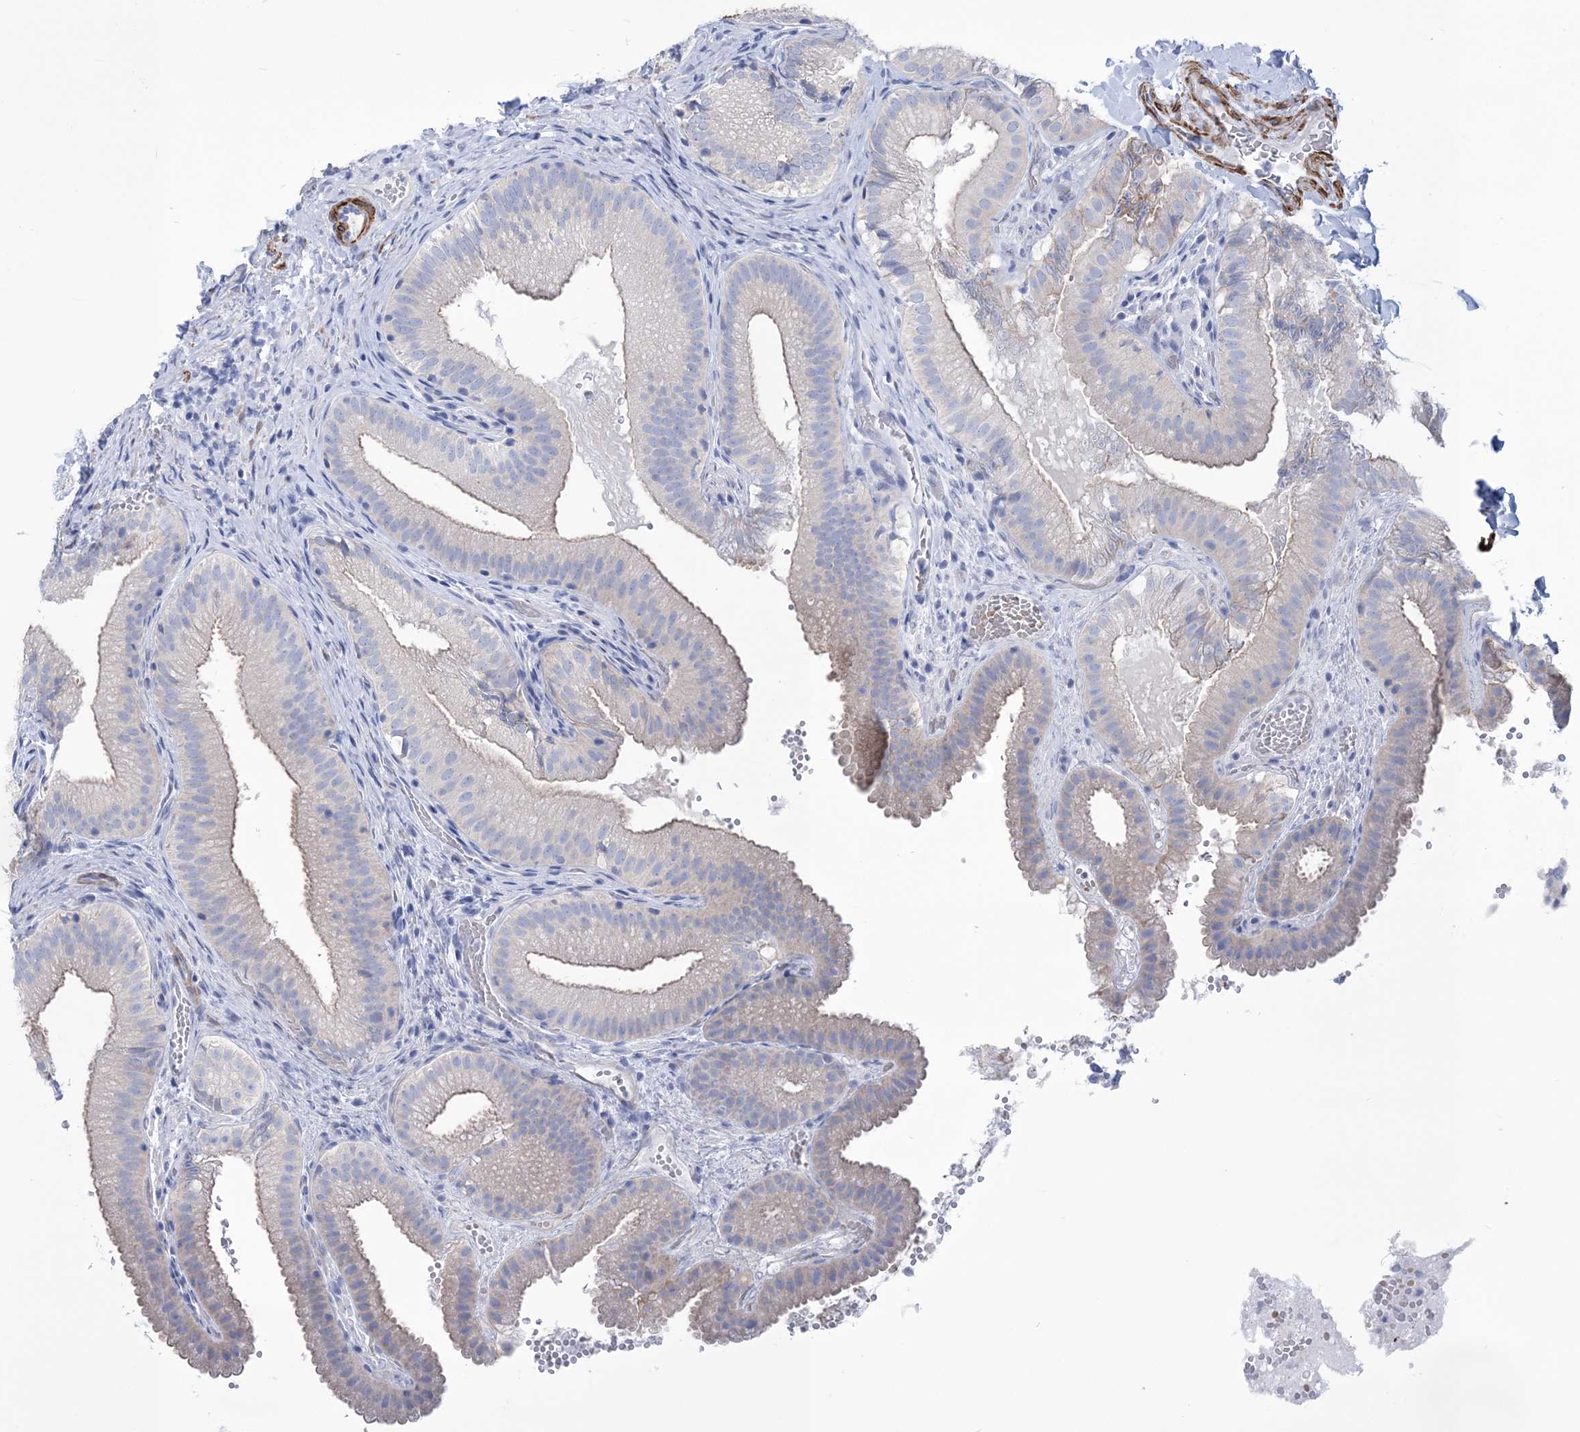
{"staining": {"intensity": "negative", "quantity": "none", "location": "none"}, "tissue": "gallbladder", "cell_type": "Glandular cells", "image_type": "normal", "snomed": [{"axis": "morphology", "description": "Normal tissue, NOS"}, {"axis": "topography", "description": "Gallbladder"}], "caption": "Immunohistochemistry (IHC) micrograph of normal human gallbladder stained for a protein (brown), which reveals no expression in glandular cells. (DAB (3,3'-diaminobenzidine) immunohistochemistry (IHC), high magnification).", "gene": "WDR74", "patient": {"sex": "female", "age": 30}}